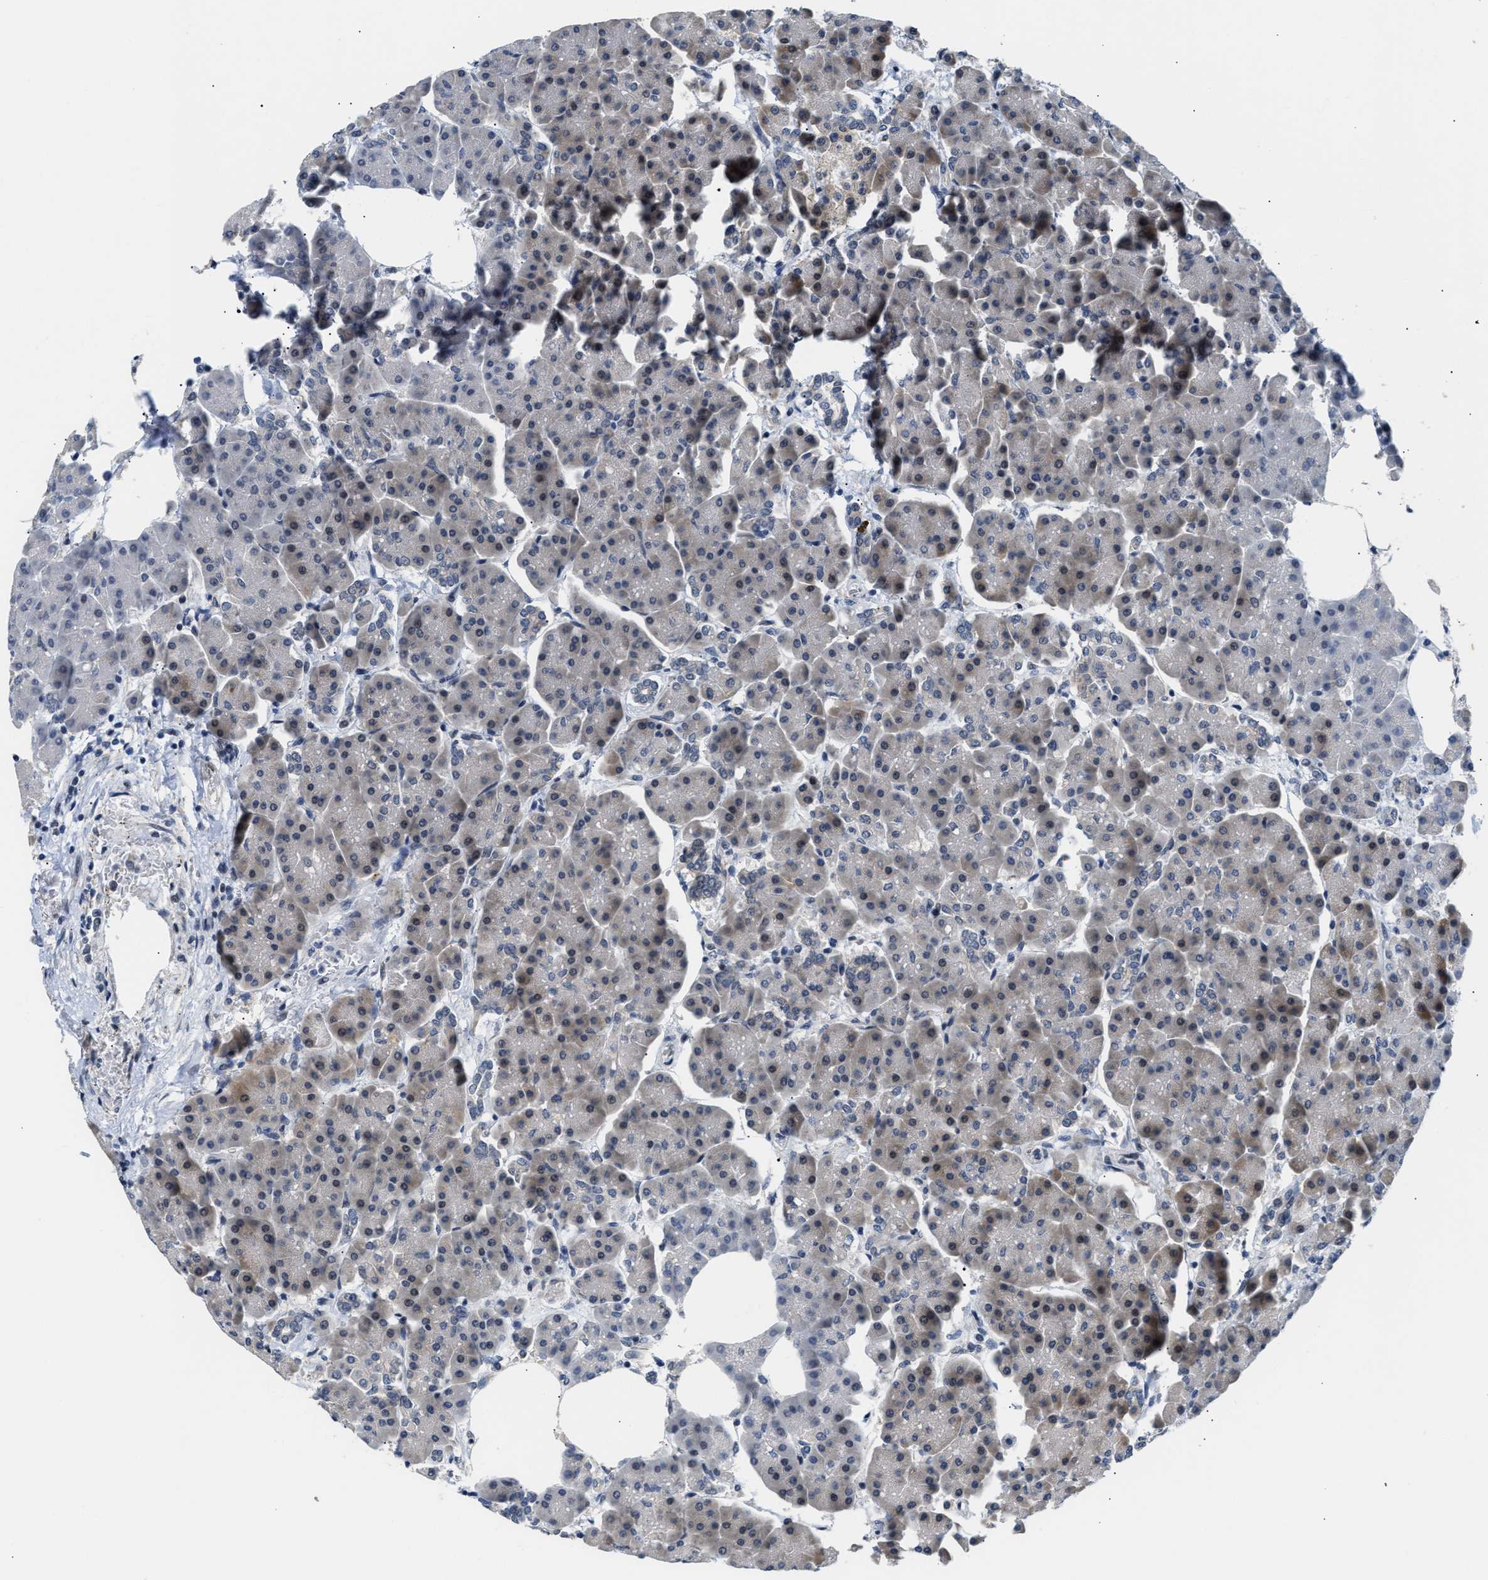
{"staining": {"intensity": "moderate", "quantity": "25%-75%", "location": "cytoplasmic/membranous,nuclear"}, "tissue": "pancreas", "cell_type": "Exocrine glandular cells", "image_type": "normal", "snomed": [{"axis": "morphology", "description": "Normal tissue, NOS"}, {"axis": "topography", "description": "Pancreas"}], "caption": "Immunohistochemistry photomicrograph of unremarkable human pancreas stained for a protein (brown), which reveals medium levels of moderate cytoplasmic/membranous,nuclear expression in approximately 25%-75% of exocrine glandular cells.", "gene": "PPM1H", "patient": {"sex": "female", "age": 70}}